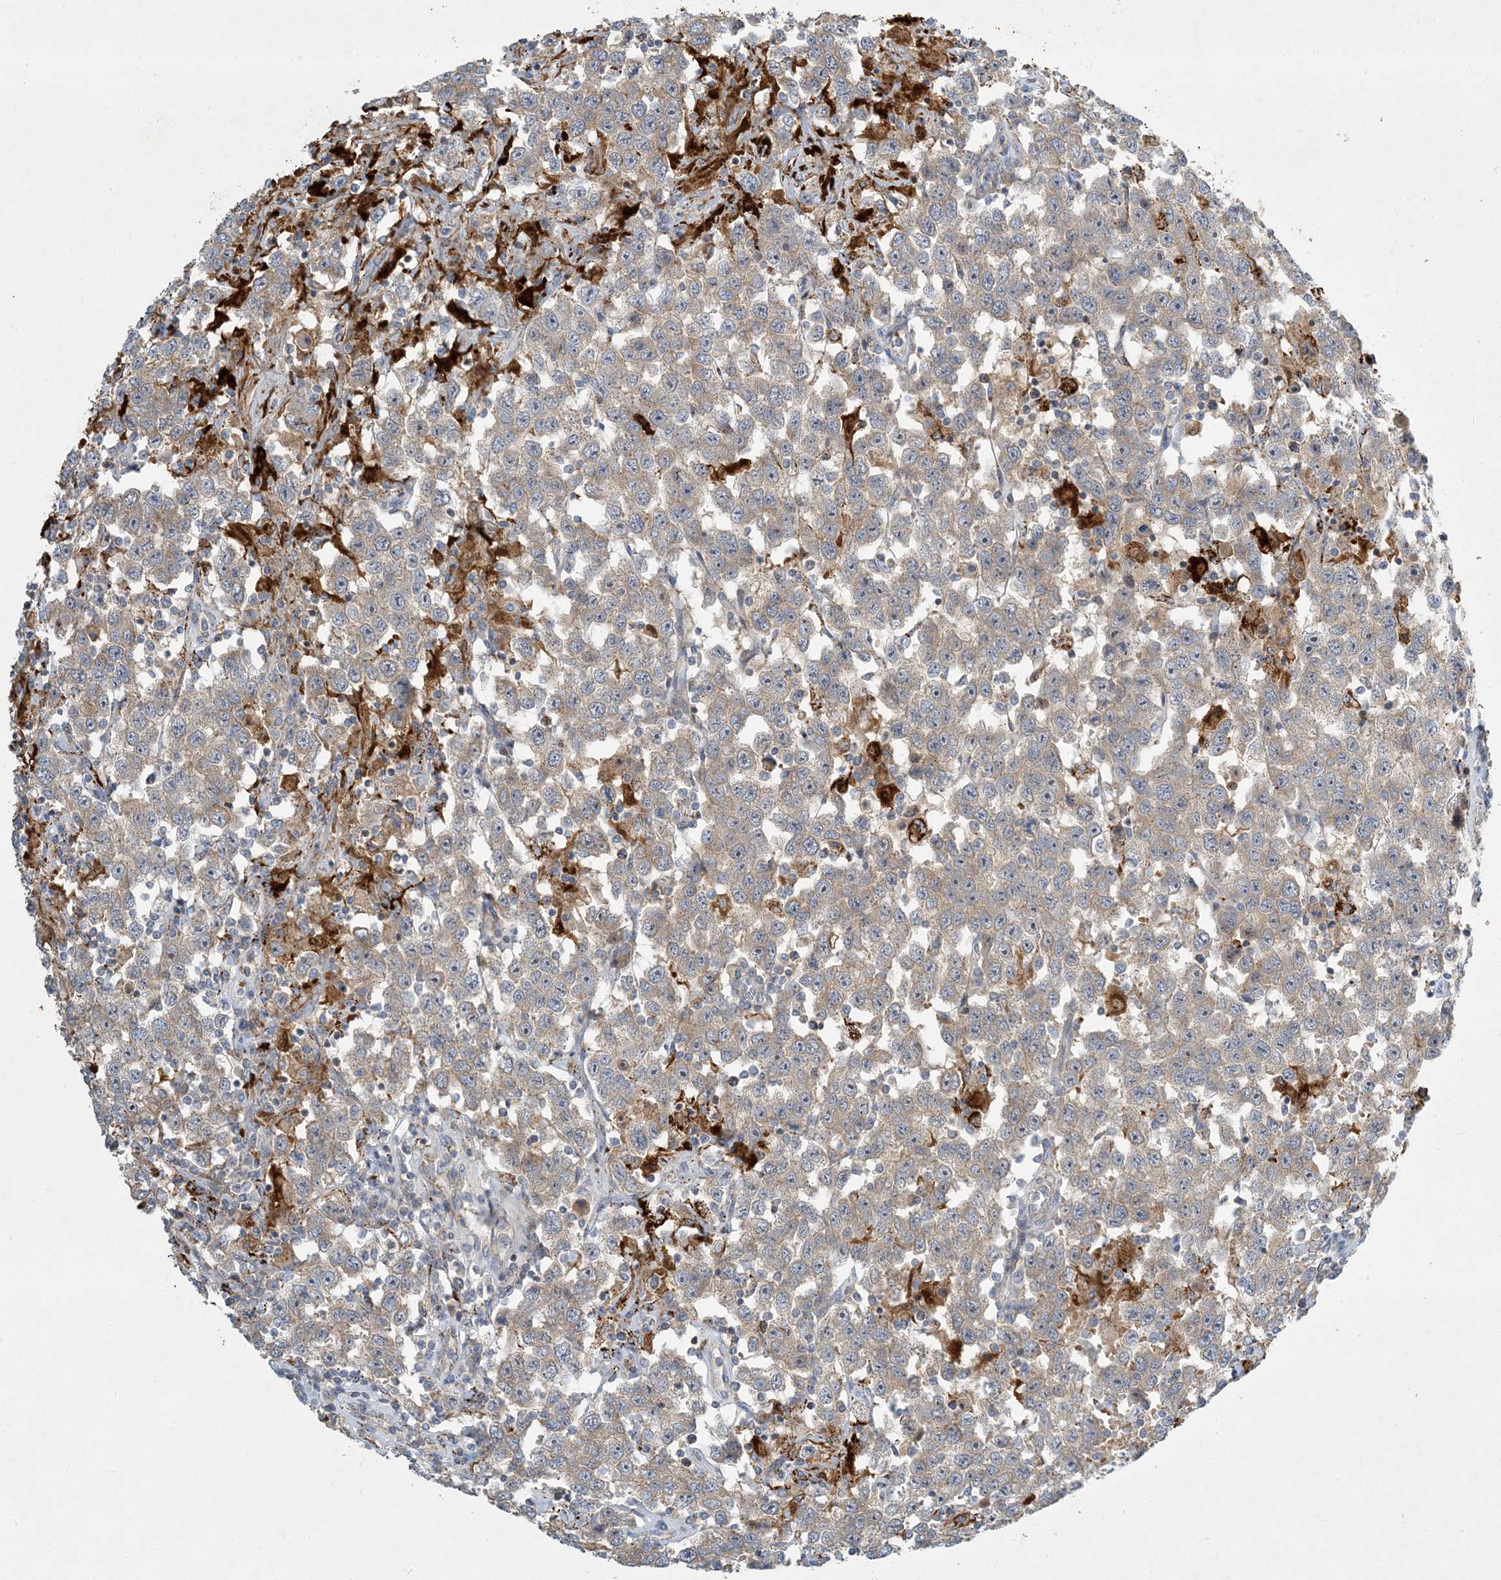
{"staining": {"intensity": "weak", "quantity": ">75%", "location": "cytoplasmic/membranous"}, "tissue": "testis cancer", "cell_type": "Tumor cells", "image_type": "cancer", "snomed": [{"axis": "morphology", "description": "Seminoma, NOS"}, {"axis": "topography", "description": "Testis"}], "caption": "Human testis seminoma stained with a protein marker reveals weak staining in tumor cells.", "gene": "LTN1", "patient": {"sex": "male", "age": 41}}